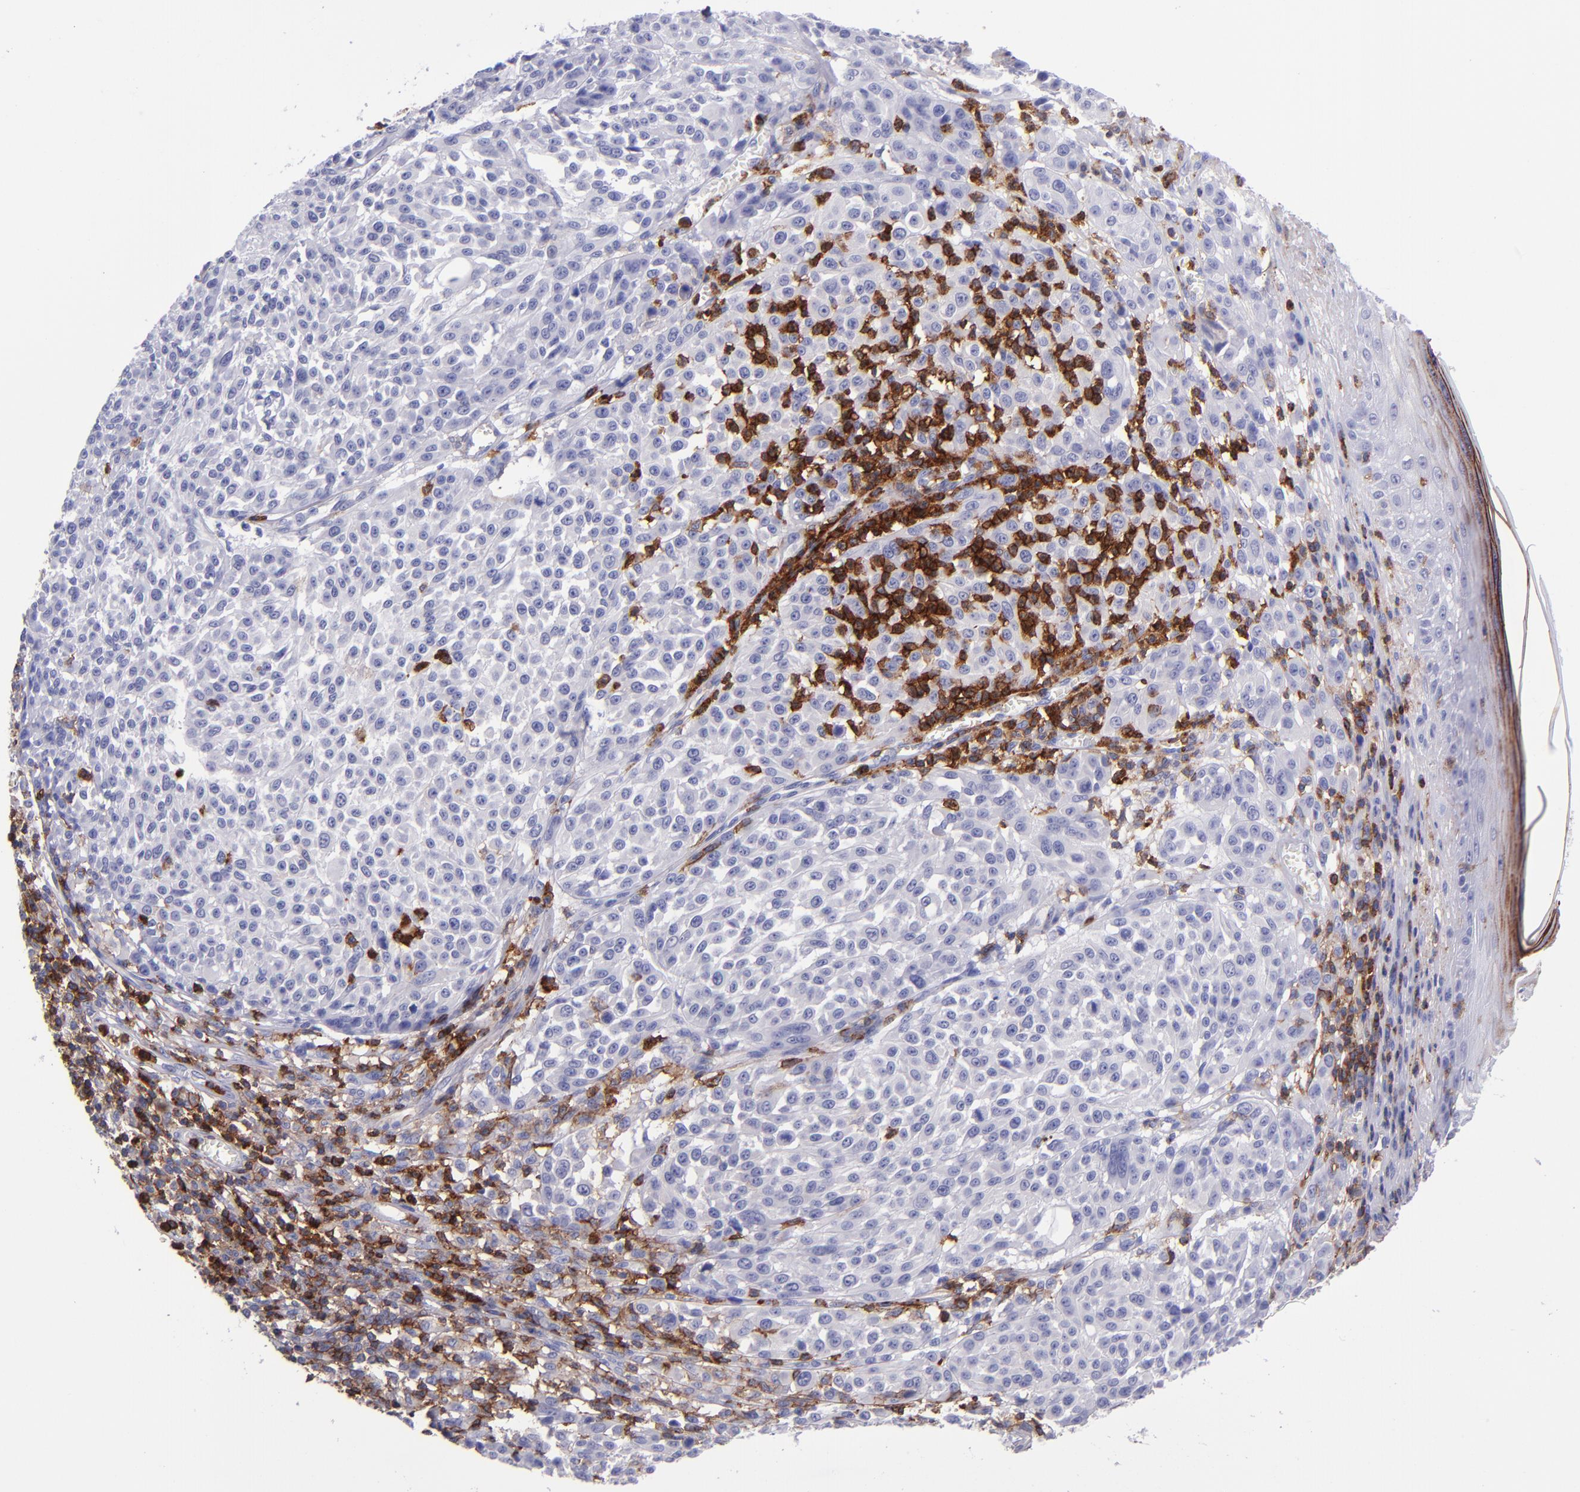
{"staining": {"intensity": "negative", "quantity": "none", "location": "none"}, "tissue": "melanoma", "cell_type": "Tumor cells", "image_type": "cancer", "snomed": [{"axis": "morphology", "description": "Malignant melanoma, NOS"}, {"axis": "topography", "description": "Skin"}], "caption": "The immunohistochemistry (IHC) micrograph has no significant positivity in tumor cells of melanoma tissue.", "gene": "ICAM3", "patient": {"sex": "female", "age": 49}}